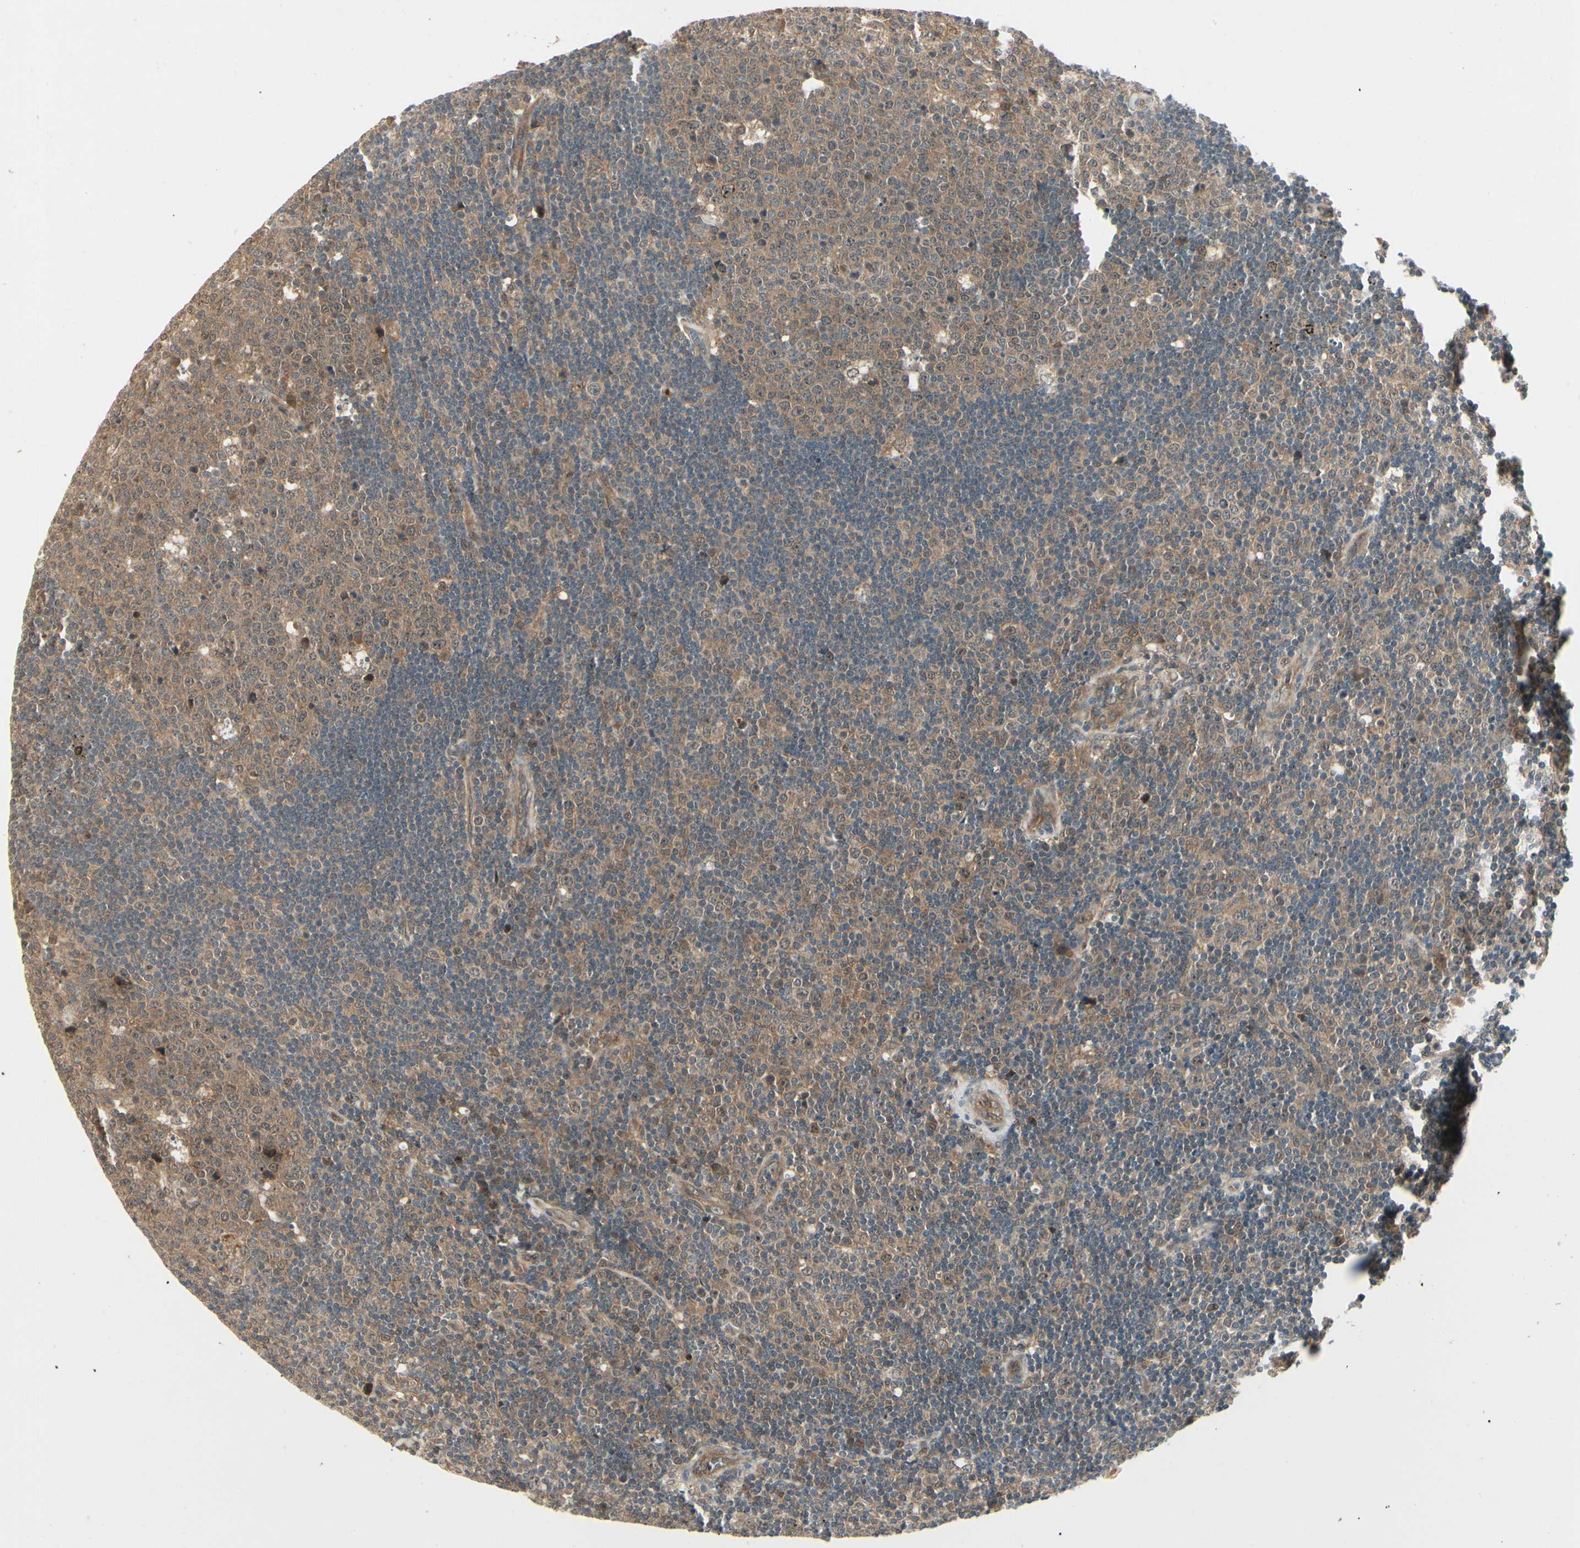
{"staining": {"intensity": "moderate", "quantity": ">75%", "location": "cytoplasmic/membranous"}, "tissue": "lymph node", "cell_type": "Germinal center cells", "image_type": "normal", "snomed": [{"axis": "morphology", "description": "Normal tissue, NOS"}, {"axis": "topography", "description": "Lymph node"}, {"axis": "topography", "description": "Salivary gland"}], "caption": "A micrograph of human lymph node stained for a protein reveals moderate cytoplasmic/membranous brown staining in germinal center cells. The staining is performed using DAB (3,3'-diaminobenzidine) brown chromogen to label protein expression. The nuclei are counter-stained blue using hematoxylin.", "gene": "RNF14", "patient": {"sex": "male", "age": 8}}